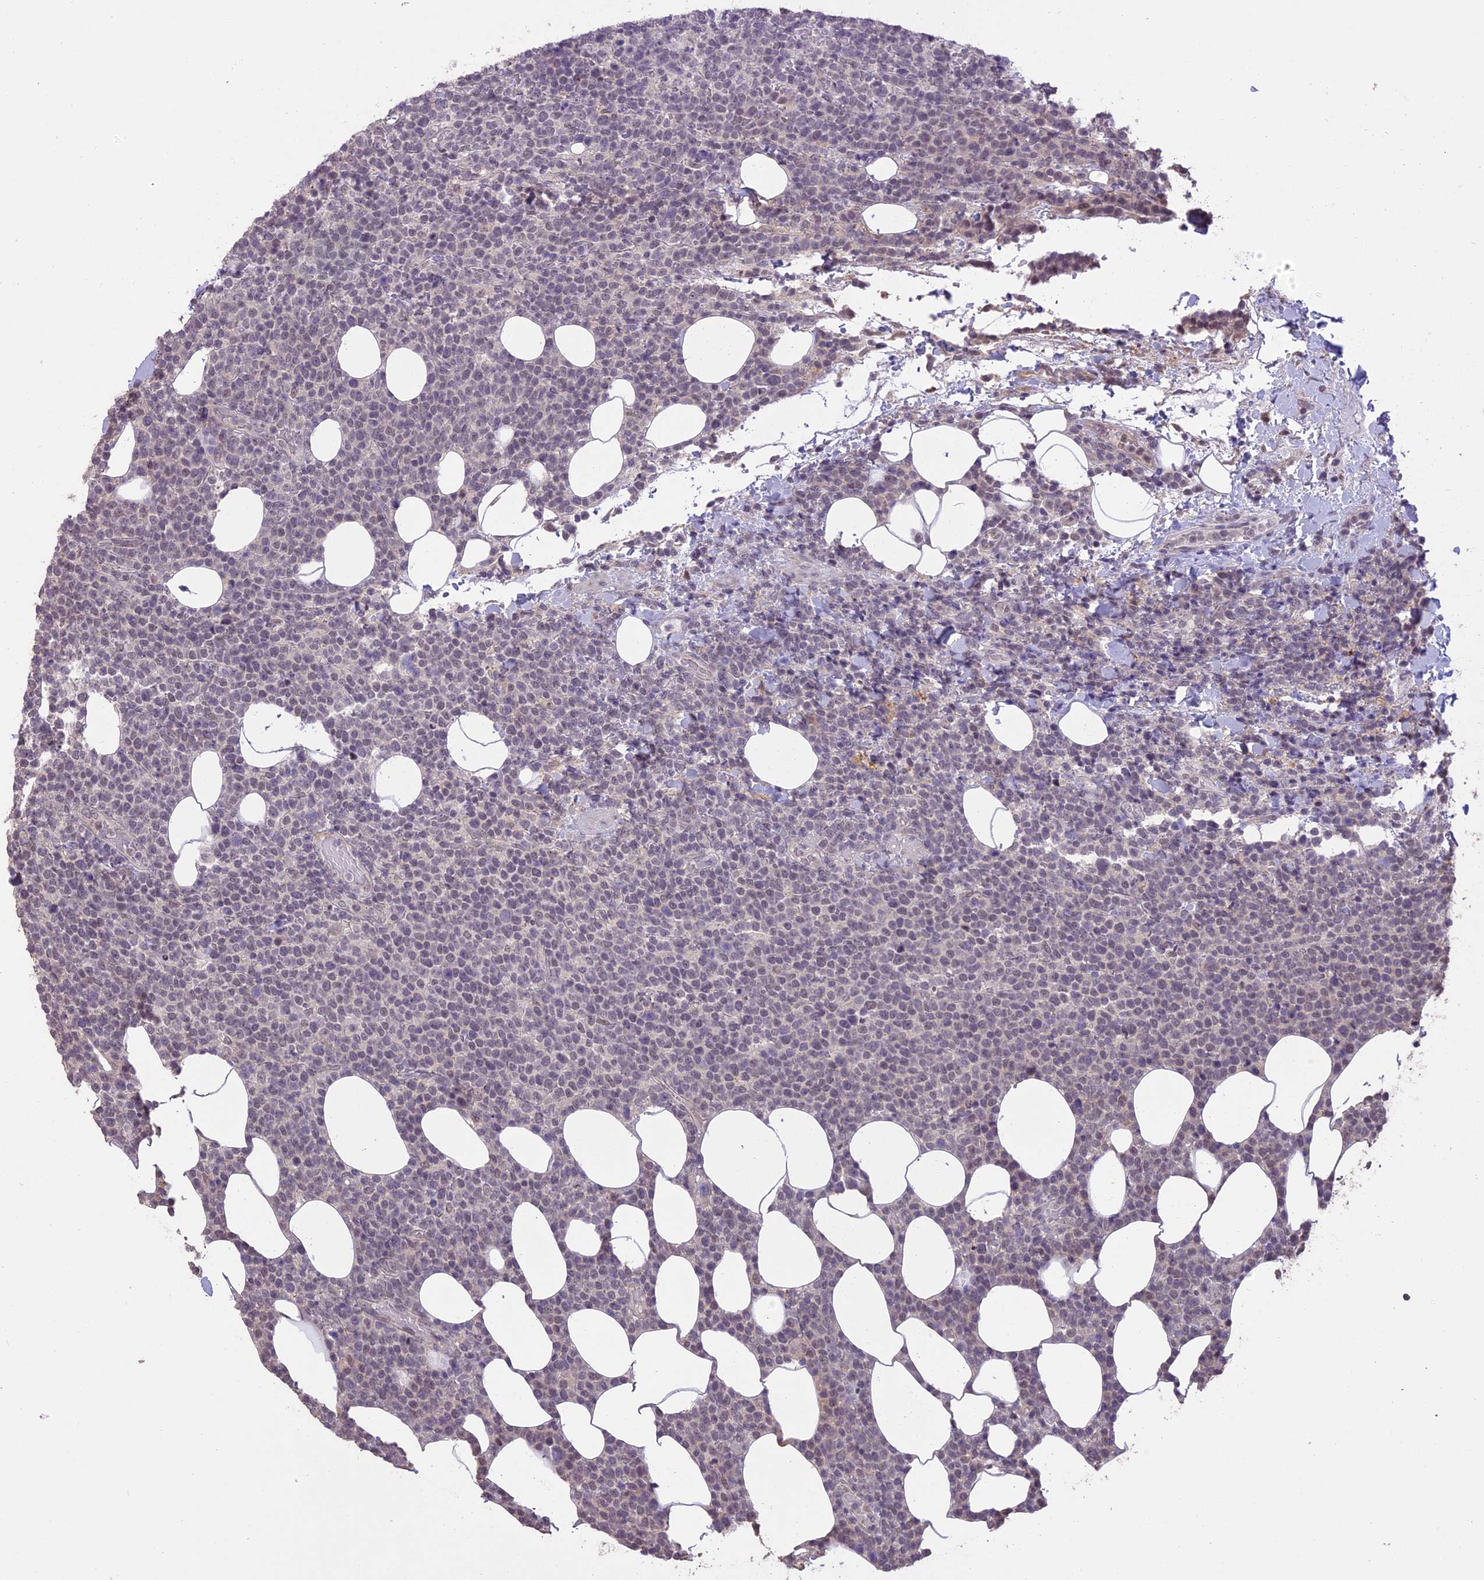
{"staining": {"intensity": "negative", "quantity": "none", "location": "none"}, "tissue": "lymphoma", "cell_type": "Tumor cells", "image_type": "cancer", "snomed": [{"axis": "morphology", "description": "Malignant lymphoma, non-Hodgkin's type, High grade"}, {"axis": "topography", "description": "Lymph node"}], "caption": "High power microscopy photomicrograph of an immunohistochemistry histopathology image of lymphoma, revealing no significant positivity in tumor cells.", "gene": "TIGD7", "patient": {"sex": "male", "age": 61}}